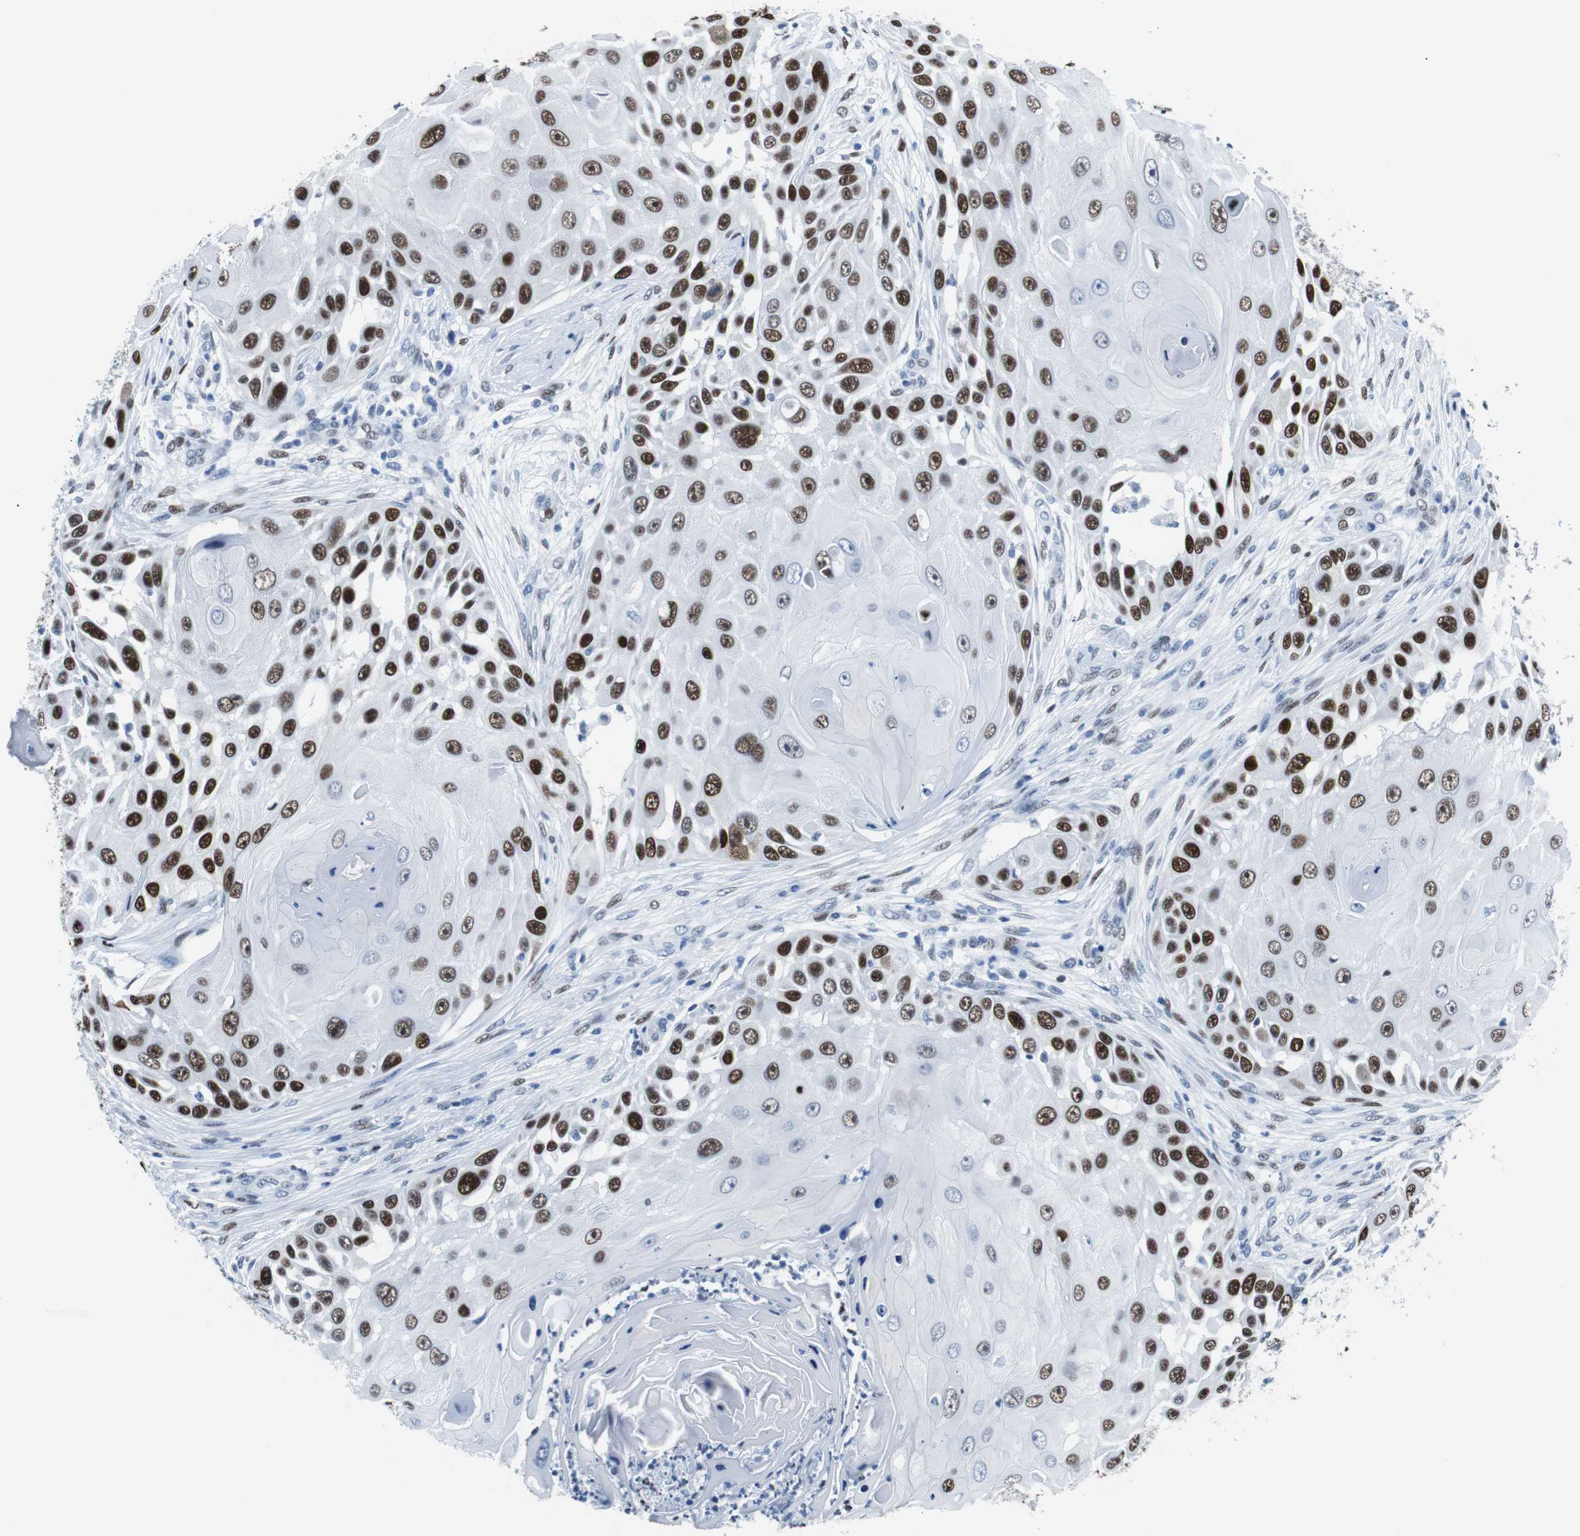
{"staining": {"intensity": "strong", "quantity": ">75%", "location": "nuclear"}, "tissue": "skin cancer", "cell_type": "Tumor cells", "image_type": "cancer", "snomed": [{"axis": "morphology", "description": "Squamous cell carcinoma, NOS"}, {"axis": "topography", "description": "Skin"}], "caption": "This photomicrograph demonstrates IHC staining of human skin squamous cell carcinoma, with high strong nuclear positivity in about >75% of tumor cells.", "gene": "JUN", "patient": {"sex": "female", "age": 44}}